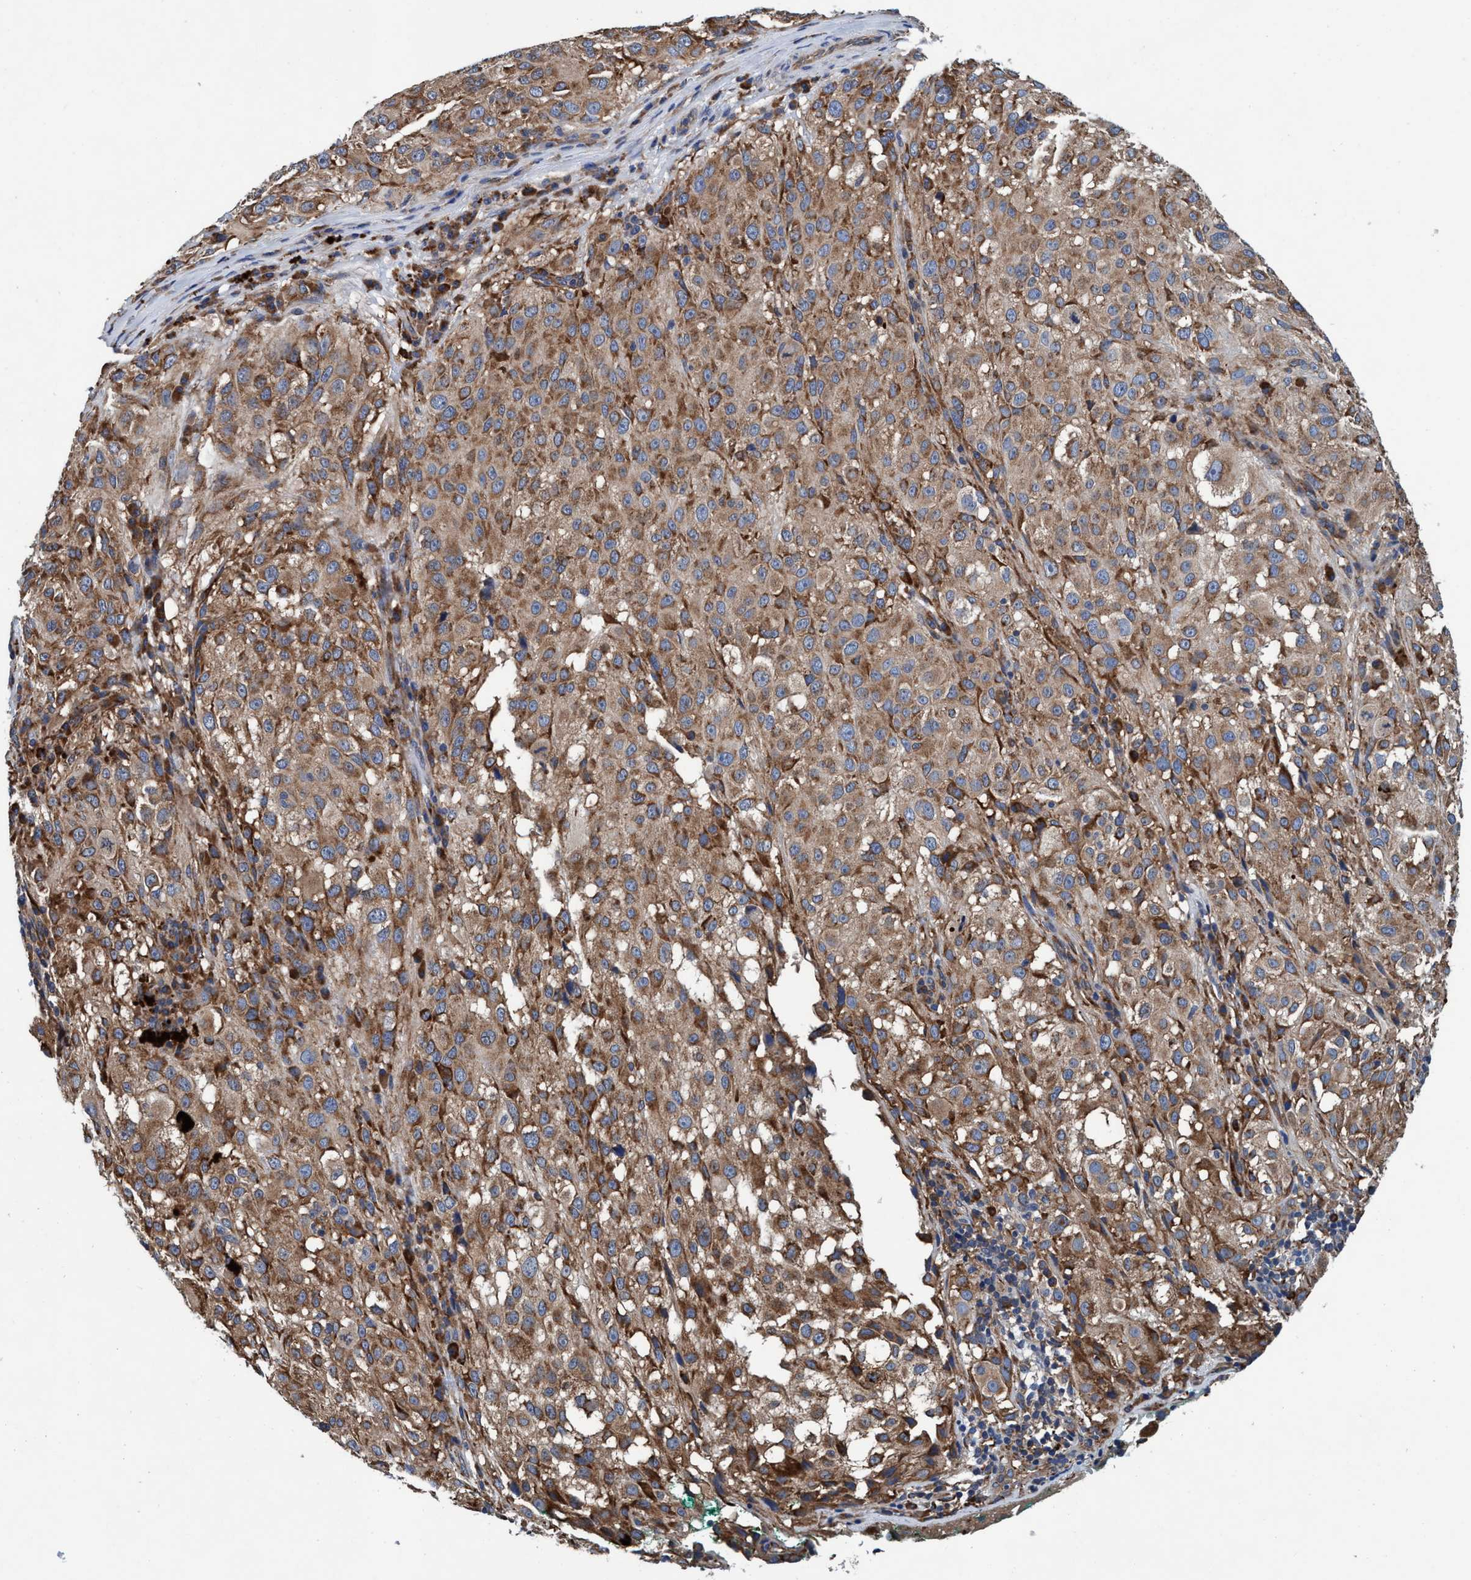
{"staining": {"intensity": "moderate", "quantity": ">75%", "location": "cytoplasmic/membranous"}, "tissue": "melanoma", "cell_type": "Tumor cells", "image_type": "cancer", "snomed": [{"axis": "morphology", "description": "Necrosis, NOS"}, {"axis": "morphology", "description": "Malignant melanoma, NOS"}, {"axis": "topography", "description": "Skin"}], "caption": "Malignant melanoma stained with immunohistochemistry (IHC) exhibits moderate cytoplasmic/membranous staining in about >75% of tumor cells.", "gene": "ENDOG", "patient": {"sex": "female", "age": 87}}